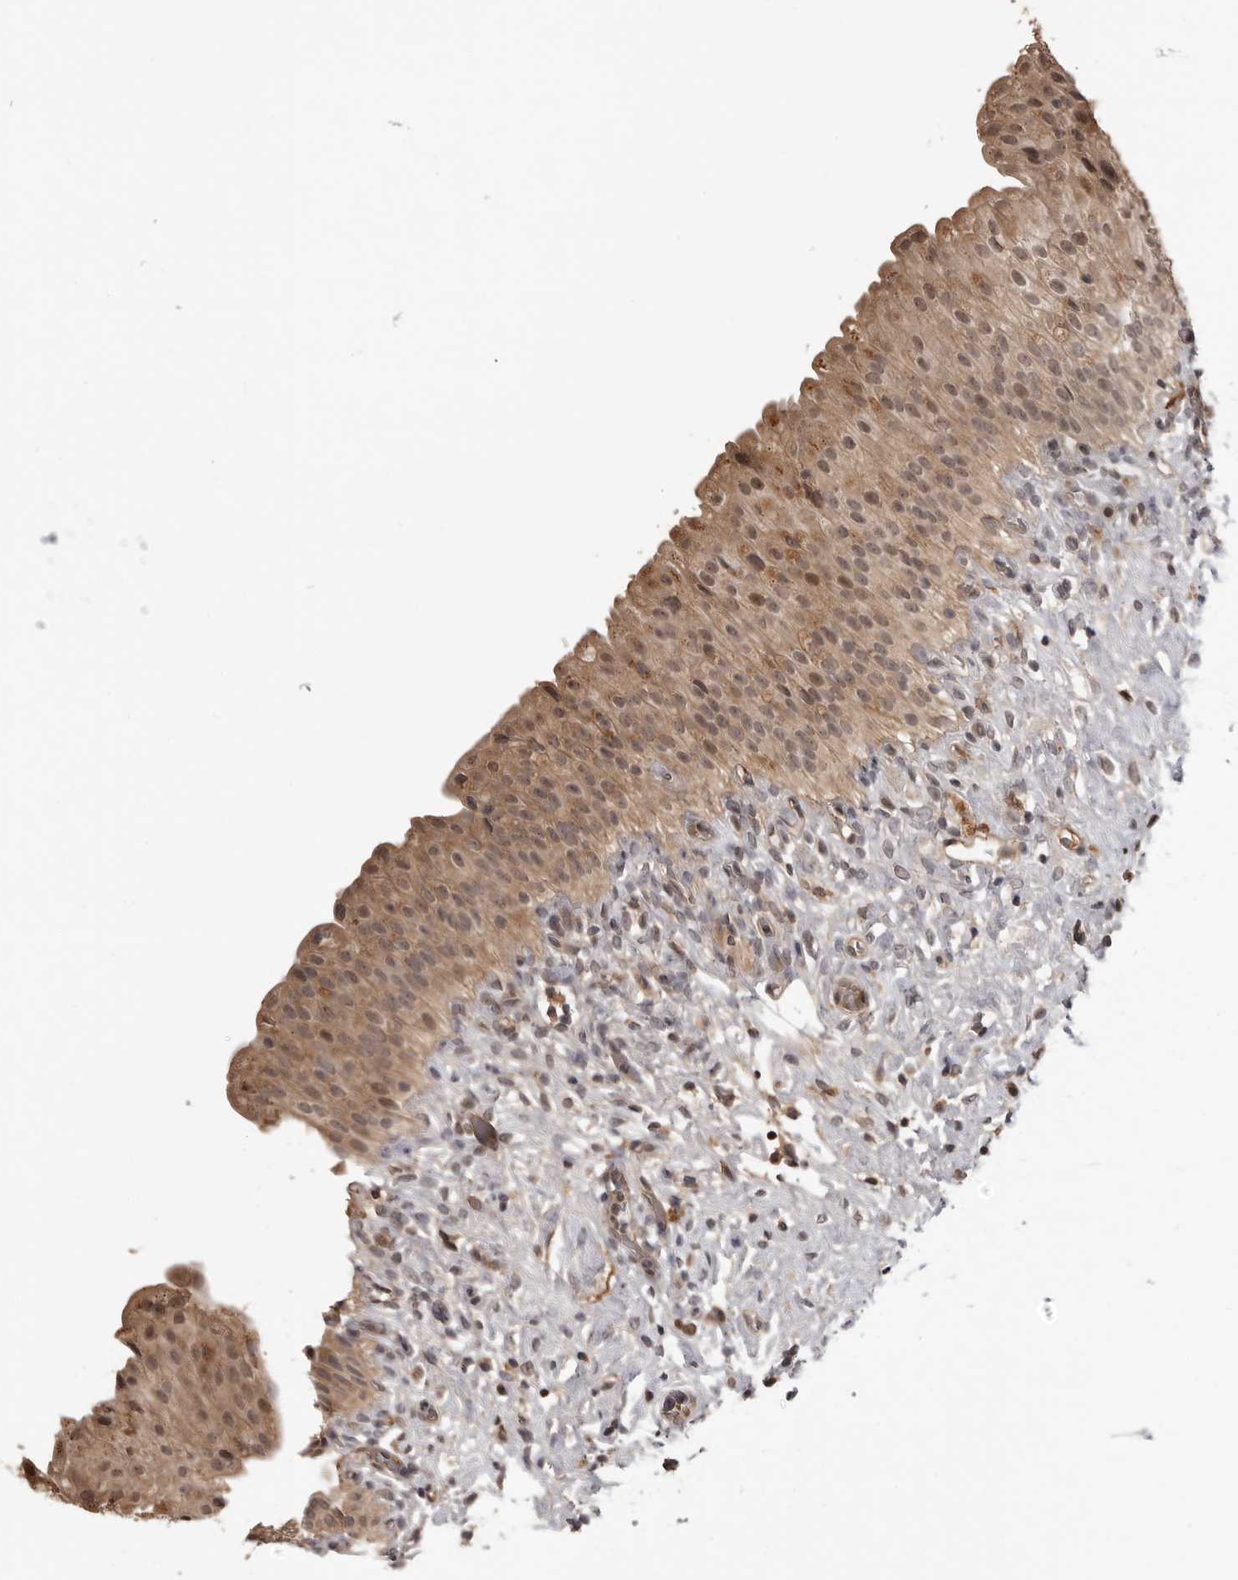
{"staining": {"intensity": "moderate", "quantity": ">75%", "location": "cytoplasmic/membranous,nuclear"}, "tissue": "urinary bladder", "cell_type": "Urothelial cells", "image_type": "normal", "snomed": [{"axis": "morphology", "description": "Normal tissue, NOS"}, {"axis": "morphology", "description": "Urothelial carcinoma, High grade"}, {"axis": "topography", "description": "Urinary bladder"}], "caption": "Moderate cytoplasmic/membranous,nuclear staining is appreciated in about >75% of urothelial cells in benign urinary bladder.", "gene": "AKAP7", "patient": {"sex": "male", "age": 46}}